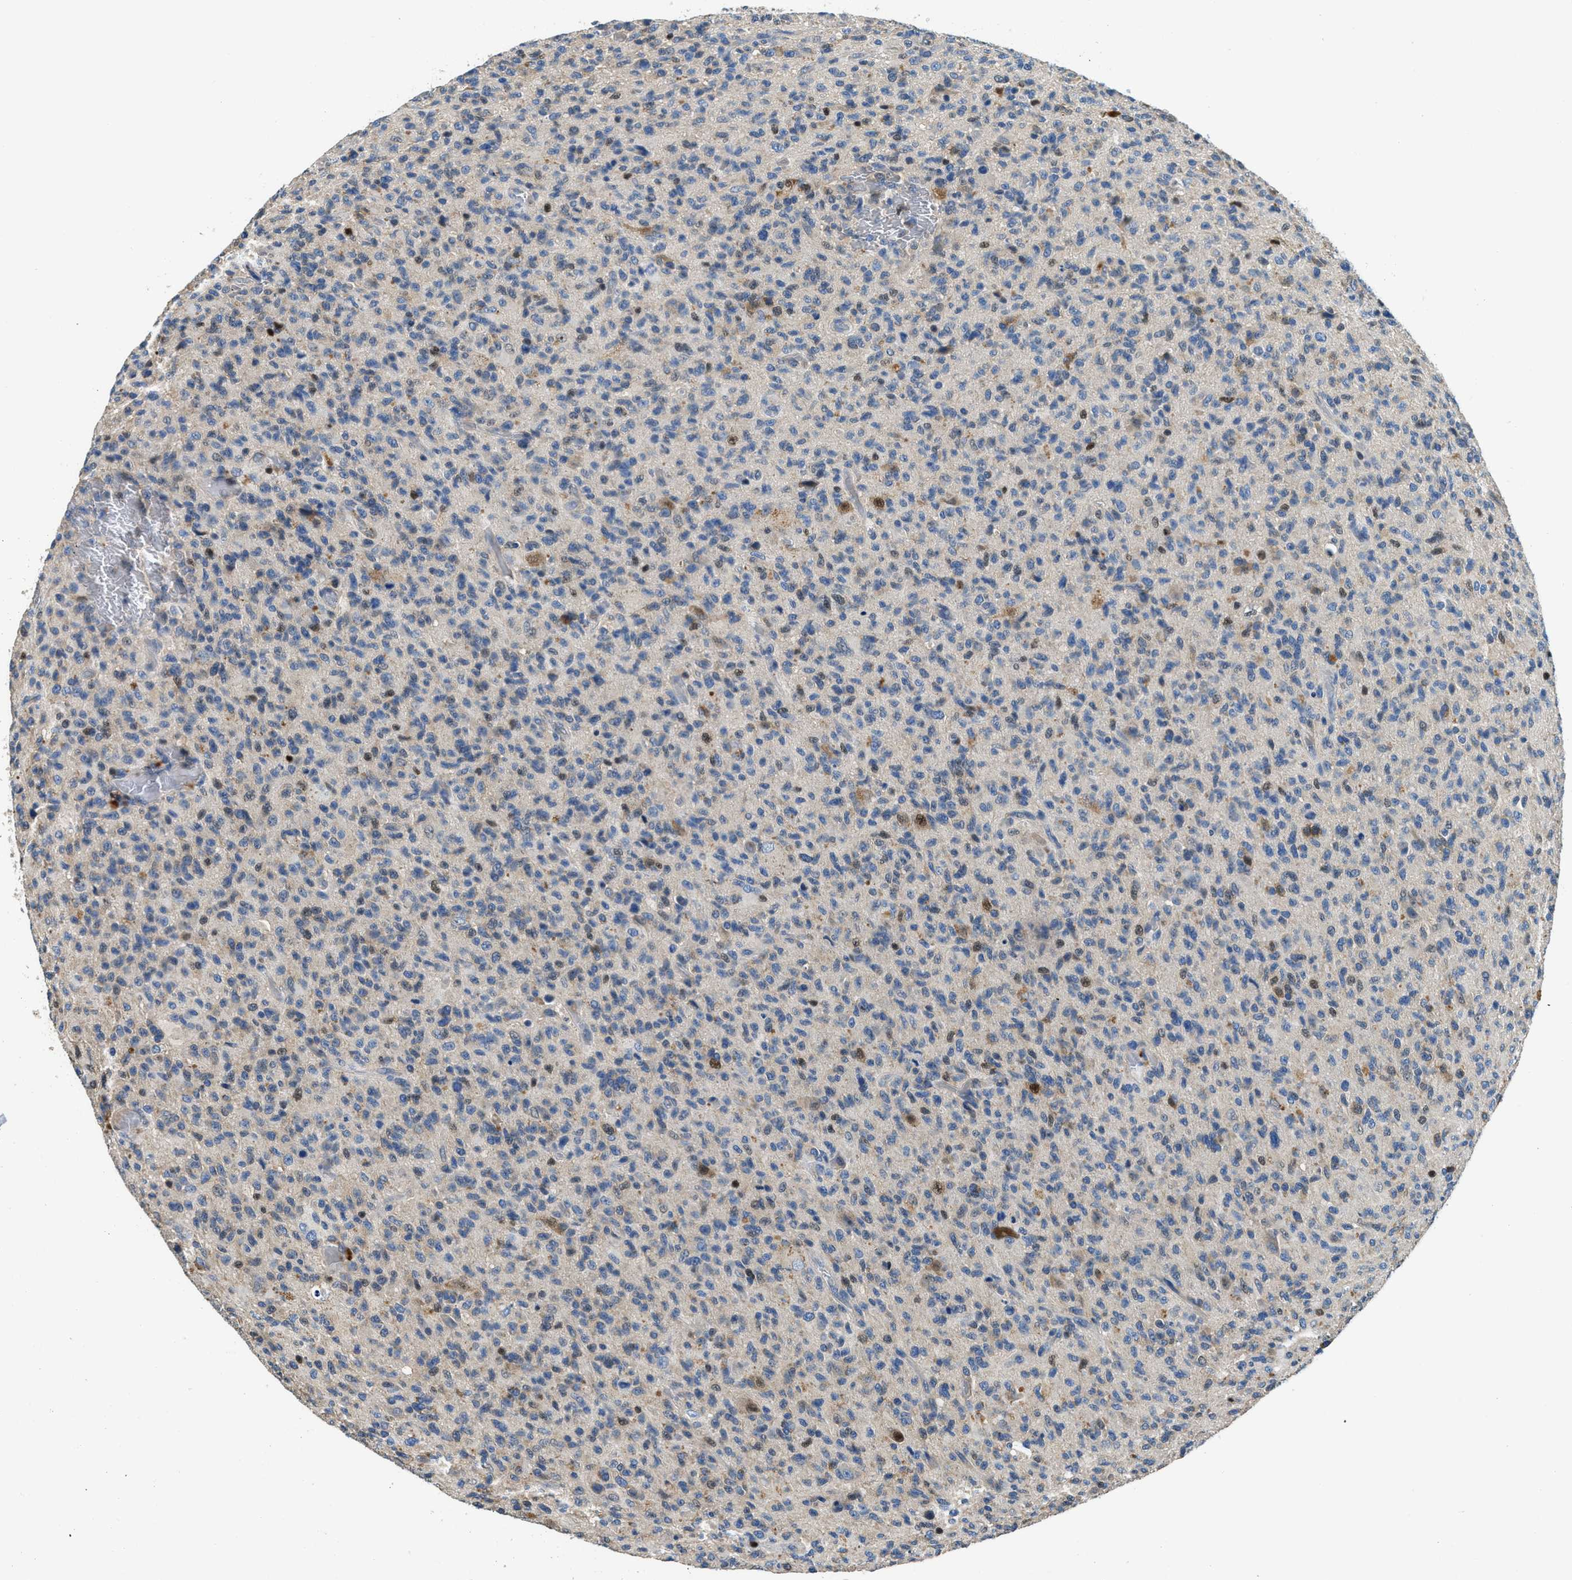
{"staining": {"intensity": "weak", "quantity": "<25%", "location": "cytoplasmic/membranous,nuclear"}, "tissue": "glioma", "cell_type": "Tumor cells", "image_type": "cancer", "snomed": [{"axis": "morphology", "description": "Glioma, malignant, High grade"}, {"axis": "topography", "description": "Brain"}], "caption": "Tumor cells show no significant protein staining in glioma.", "gene": "TOX", "patient": {"sex": "male", "age": 71}}